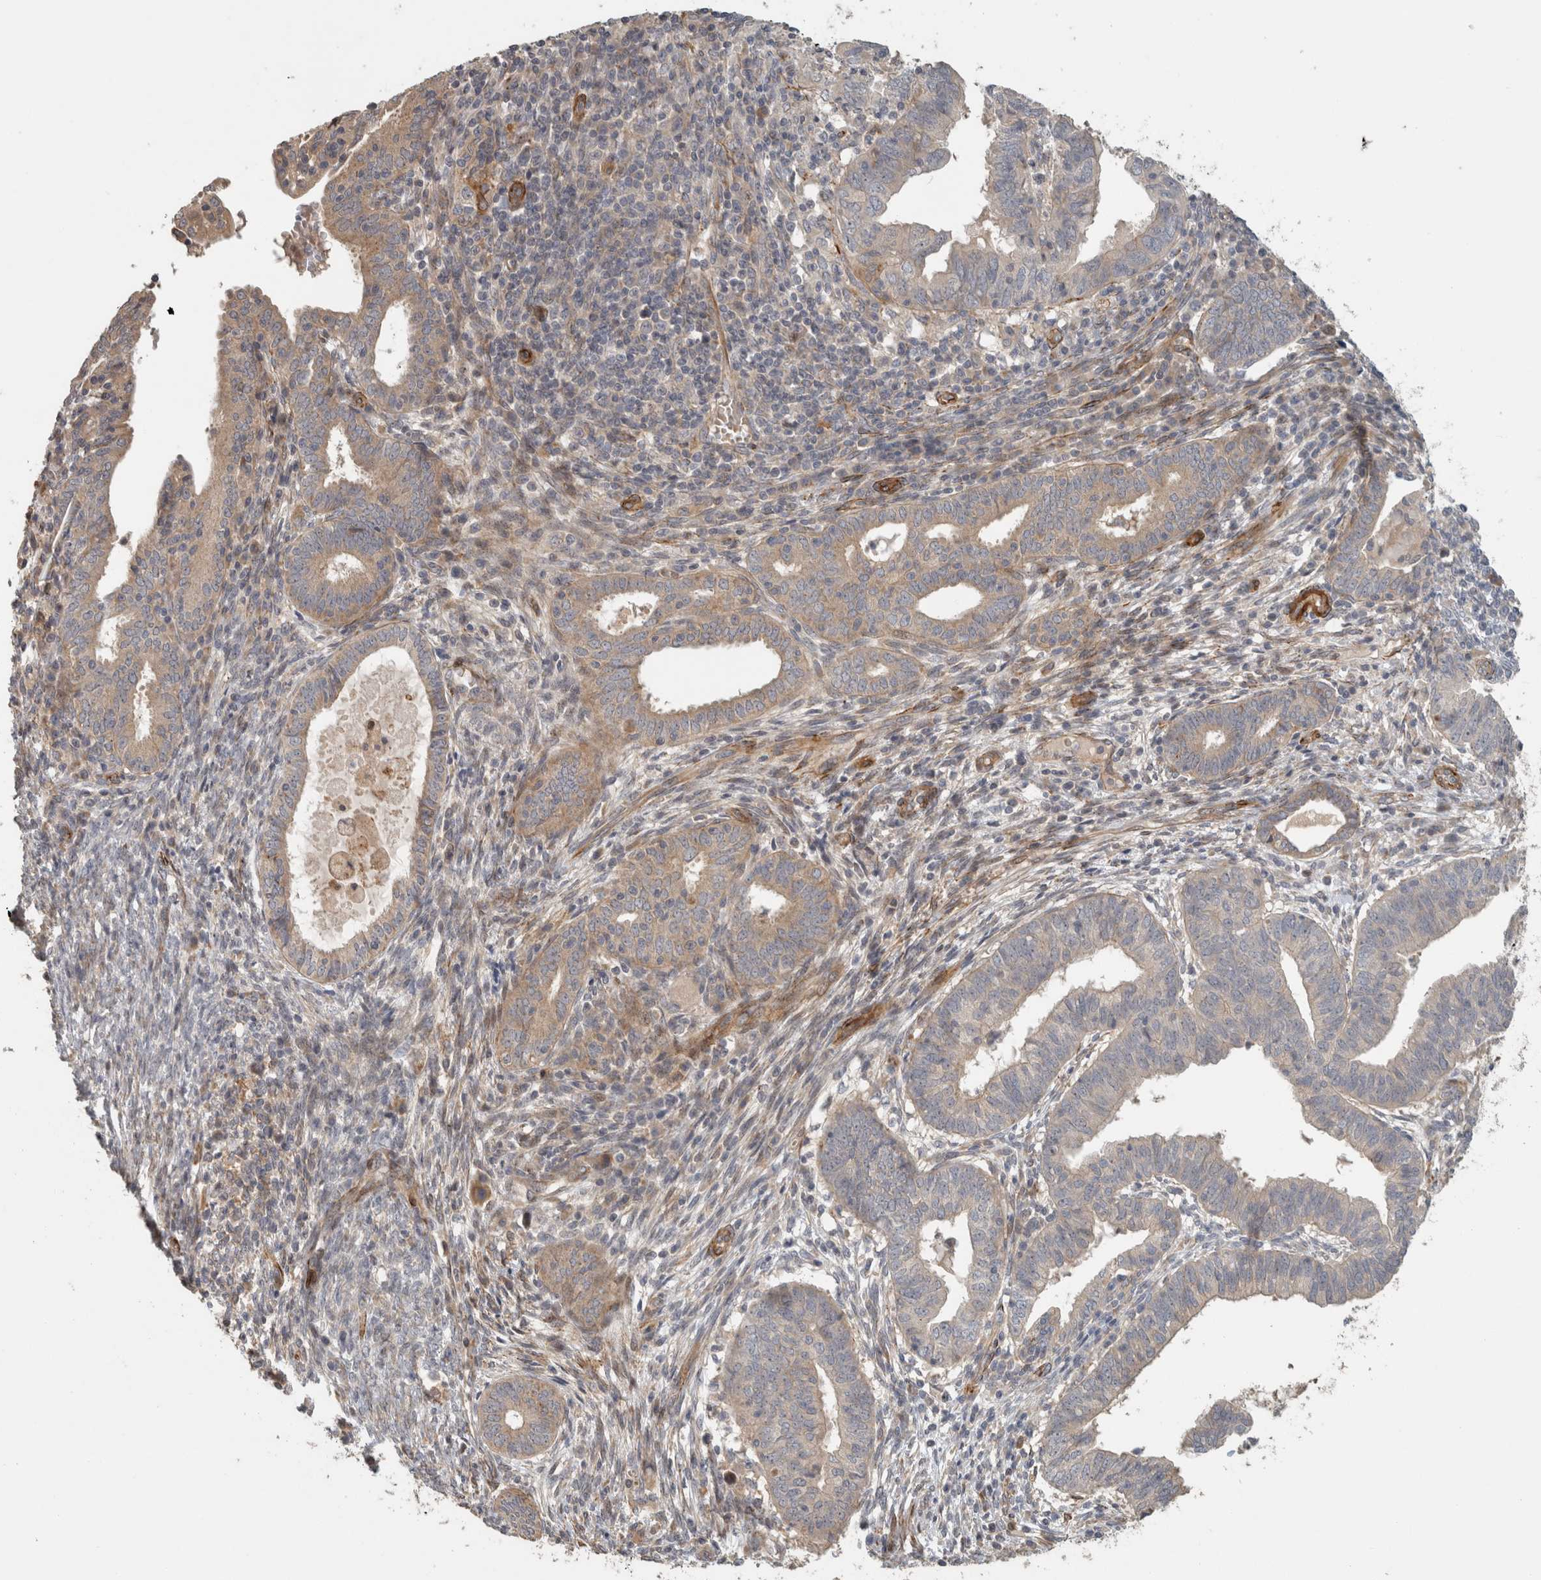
{"staining": {"intensity": "weak", "quantity": "25%-75%", "location": "cytoplasmic/membranous"}, "tissue": "endometrial cancer", "cell_type": "Tumor cells", "image_type": "cancer", "snomed": [{"axis": "morphology", "description": "Adenocarcinoma, NOS"}, {"axis": "topography", "description": "Uterus"}], "caption": "Human endometrial adenocarcinoma stained with a protein marker reveals weak staining in tumor cells.", "gene": "SIPA1L2", "patient": {"sex": "female", "age": 77}}